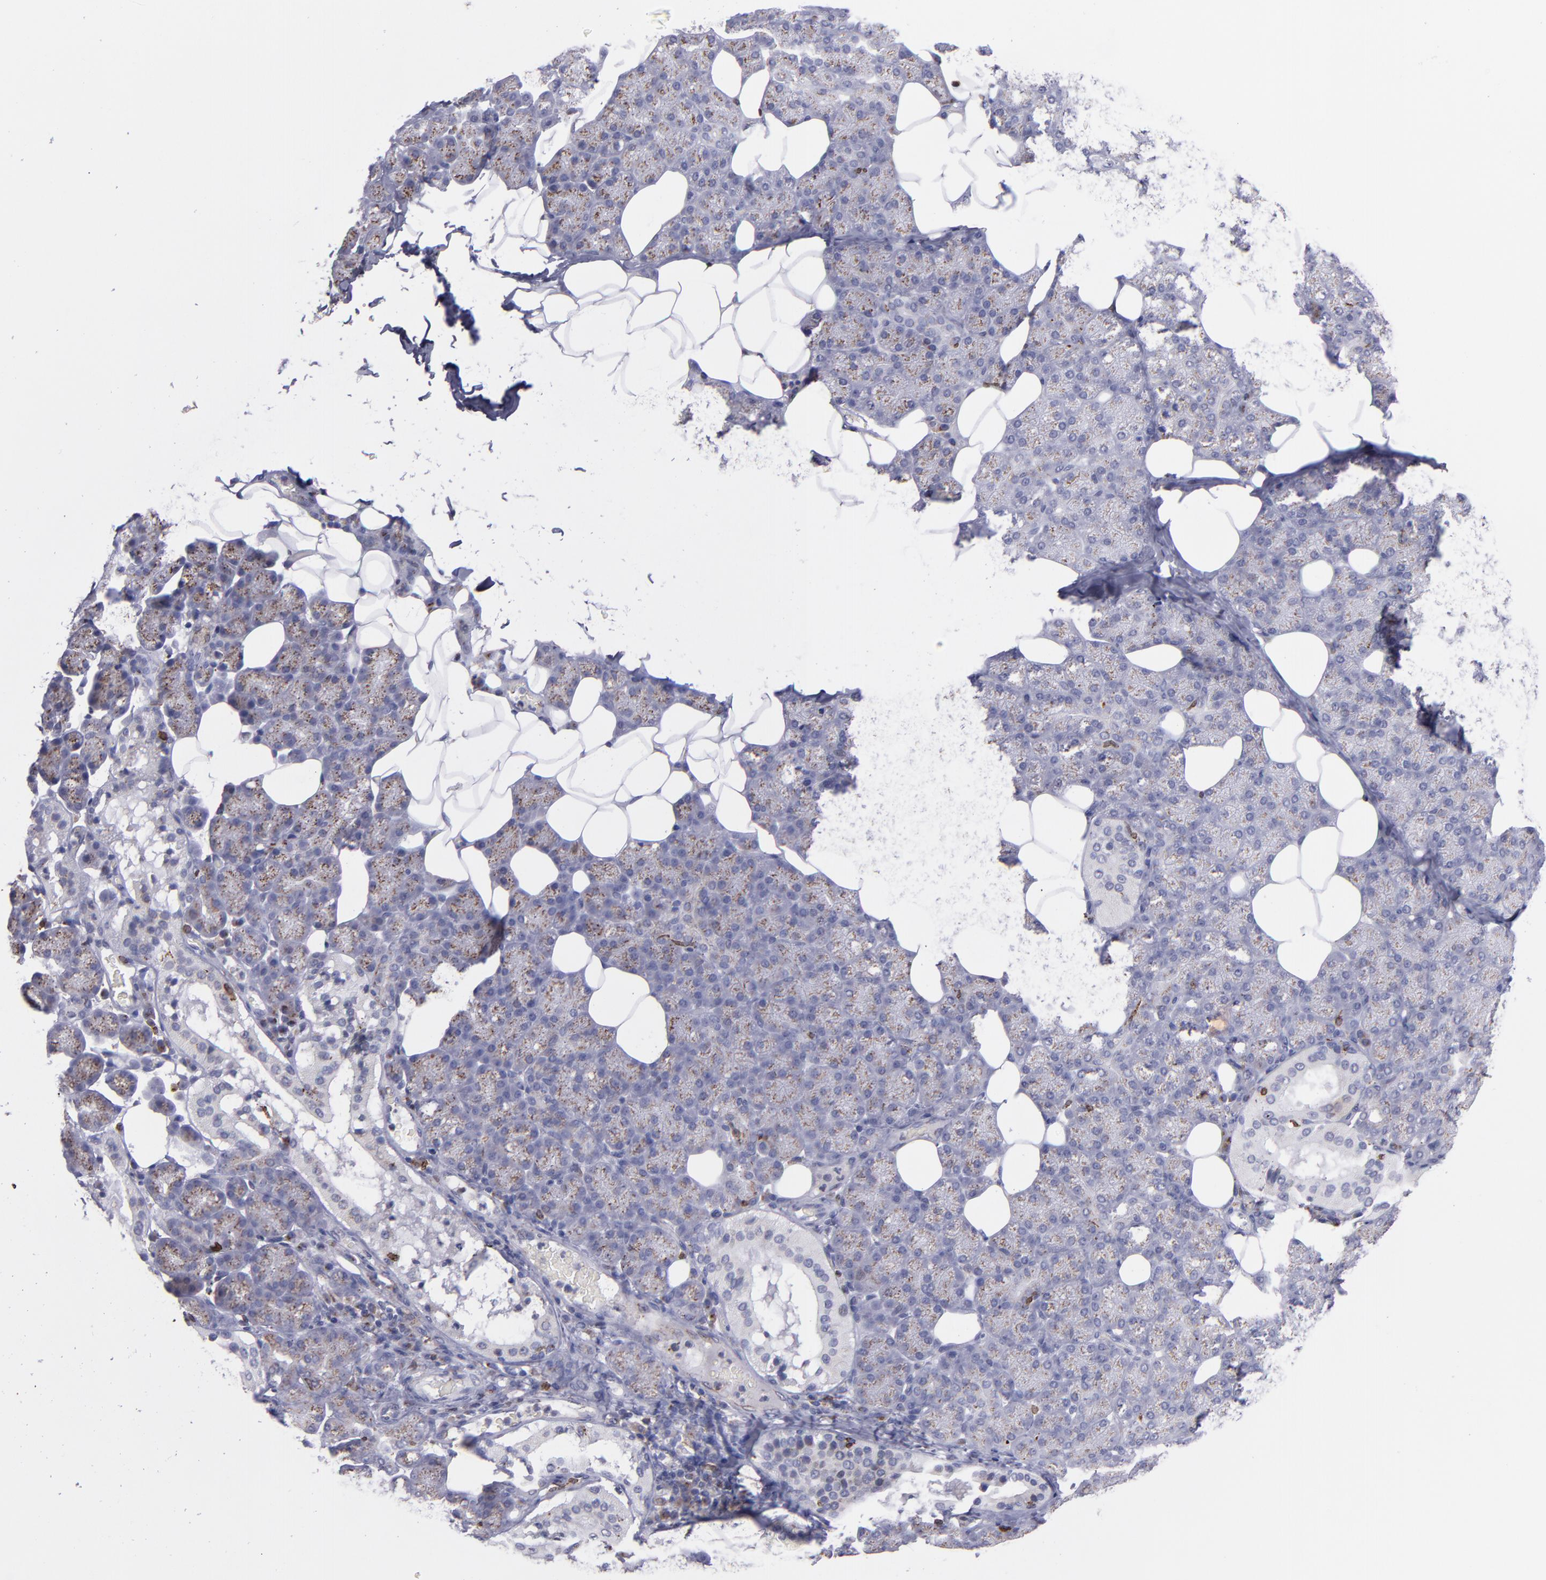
{"staining": {"intensity": "negative", "quantity": "none", "location": "none"}, "tissue": "salivary gland", "cell_type": "Glandular cells", "image_type": "normal", "snomed": [{"axis": "morphology", "description": "Normal tissue, NOS"}, {"axis": "topography", "description": "Lymph node"}, {"axis": "topography", "description": "Salivary gland"}], "caption": "The histopathology image exhibits no staining of glandular cells in benign salivary gland. (DAB immunohistochemistry (IHC) with hematoxylin counter stain).", "gene": "PTGS1", "patient": {"sex": "male", "age": 8}}